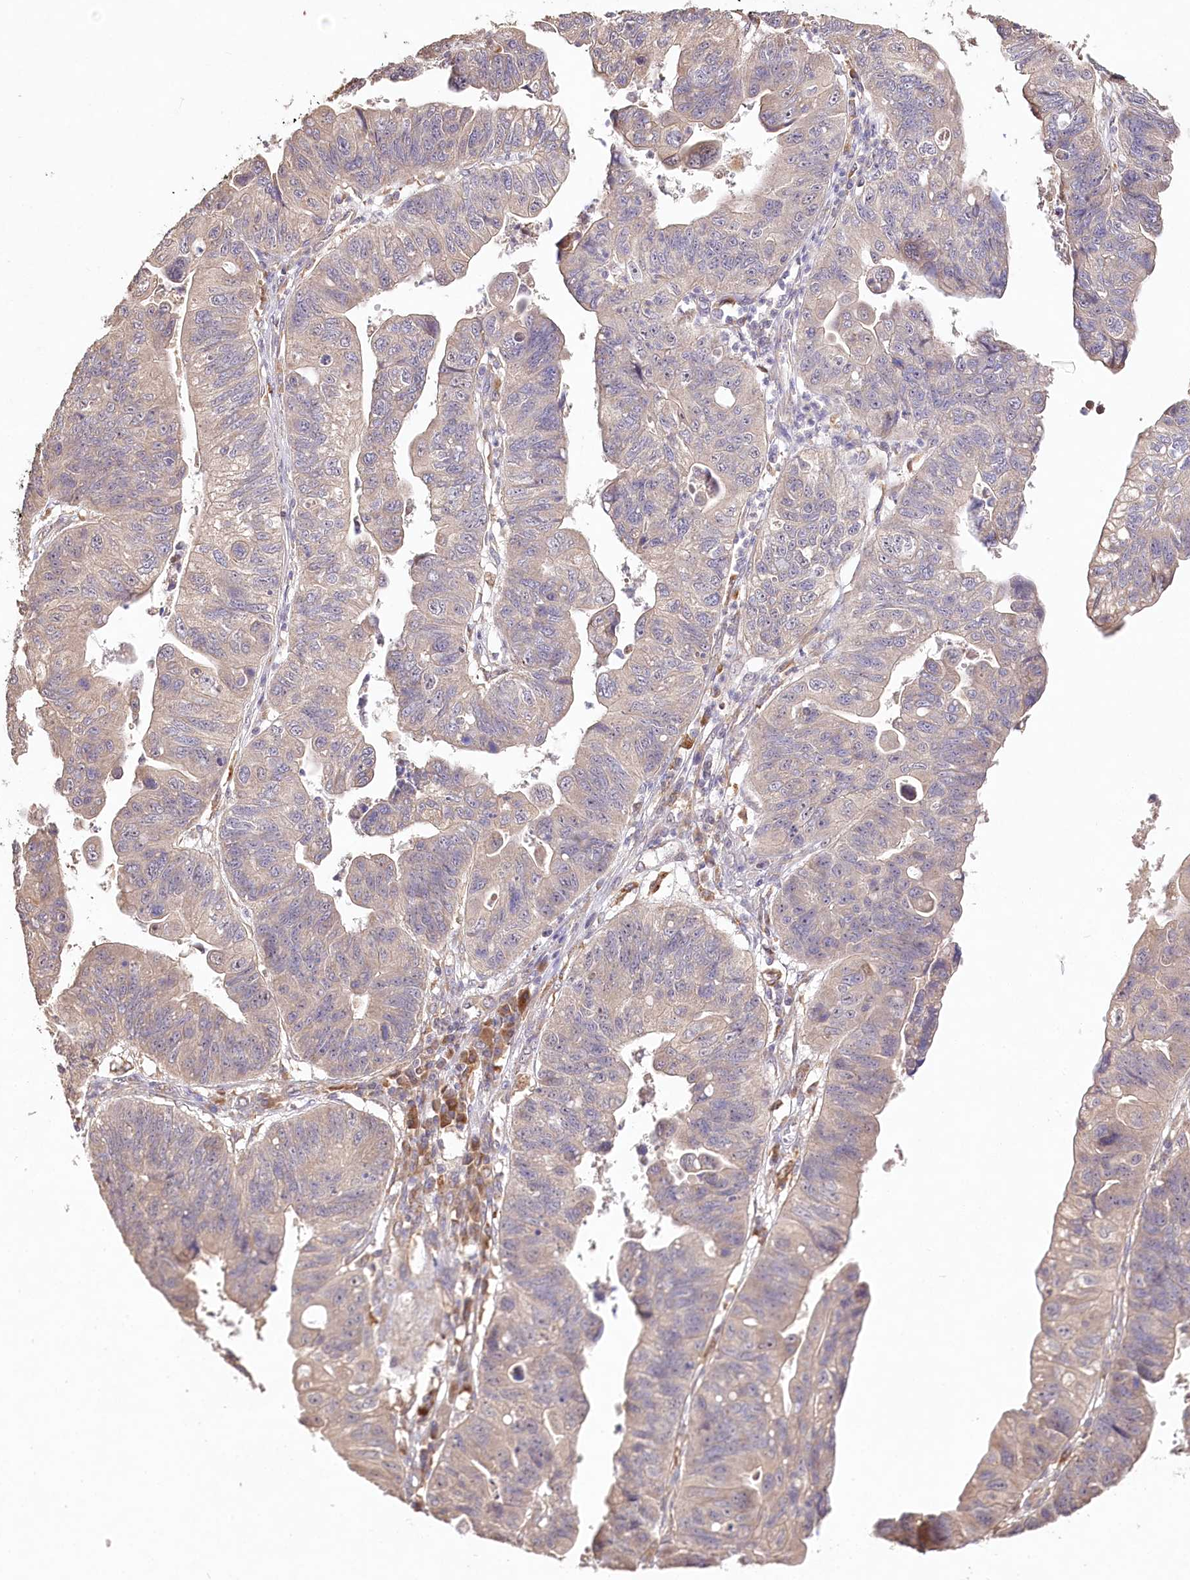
{"staining": {"intensity": "weak", "quantity": ">75%", "location": "cytoplasmic/membranous"}, "tissue": "stomach cancer", "cell_type": "Tumor cells", "image_type": "cancer", "snomed": [{"axis": "morphology", "description": "Adenocarcinoma, NOS"}, {"axis": "topography", "description": "Stomach"}], "caption": "This photomicrograph displays stomach cancer (adenocarcinoma) stained with IHC to label a protein in brown. The cytoplasmic/membranous of tumor cells show weak positivity for the protein. Nuclei are counter-stained blue.", "gene": "DMXL1", "patient": {"sex": "male", "age": 59}}